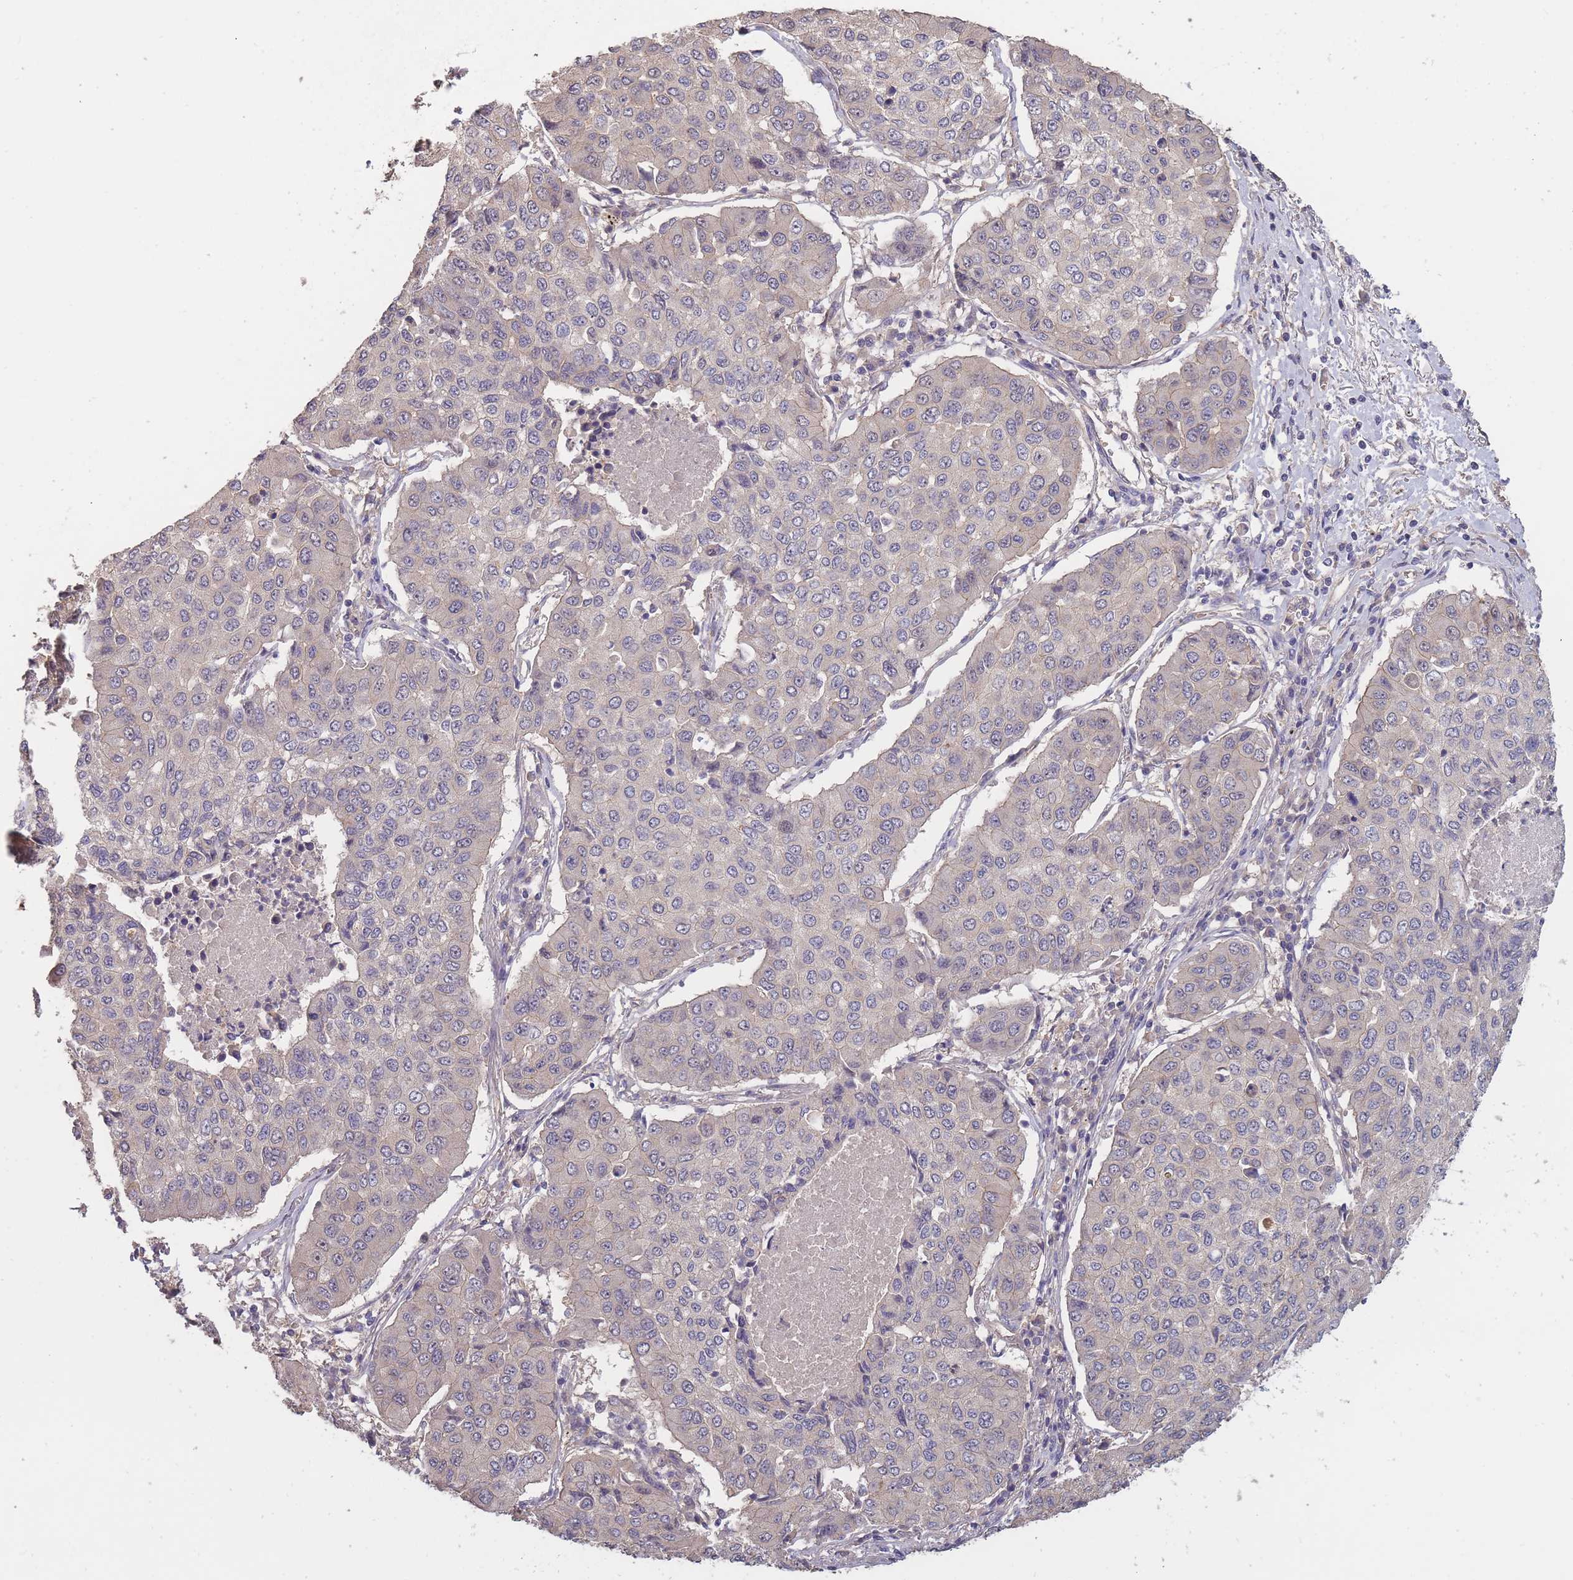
{"staining": {"intensity": "negative", "quantity": "none", "location": "none"}, "tissue": "lung cancer", "cell_type": "Tumor cells", "image_type": "cancer", "snomed": [{"axis": "morphology", "description": "Squamous cell carcinoma, NOS"}, {"axis": "topography", "description": "Lung"}], "caption": "DAB (3,3'-diaminobenzidine) immunohistochemical staining of lung cancer demonstrates no significant expression in tumor cells.", "gene": "KIAA1755", "patient": {"sex": "male", "age": 74}}